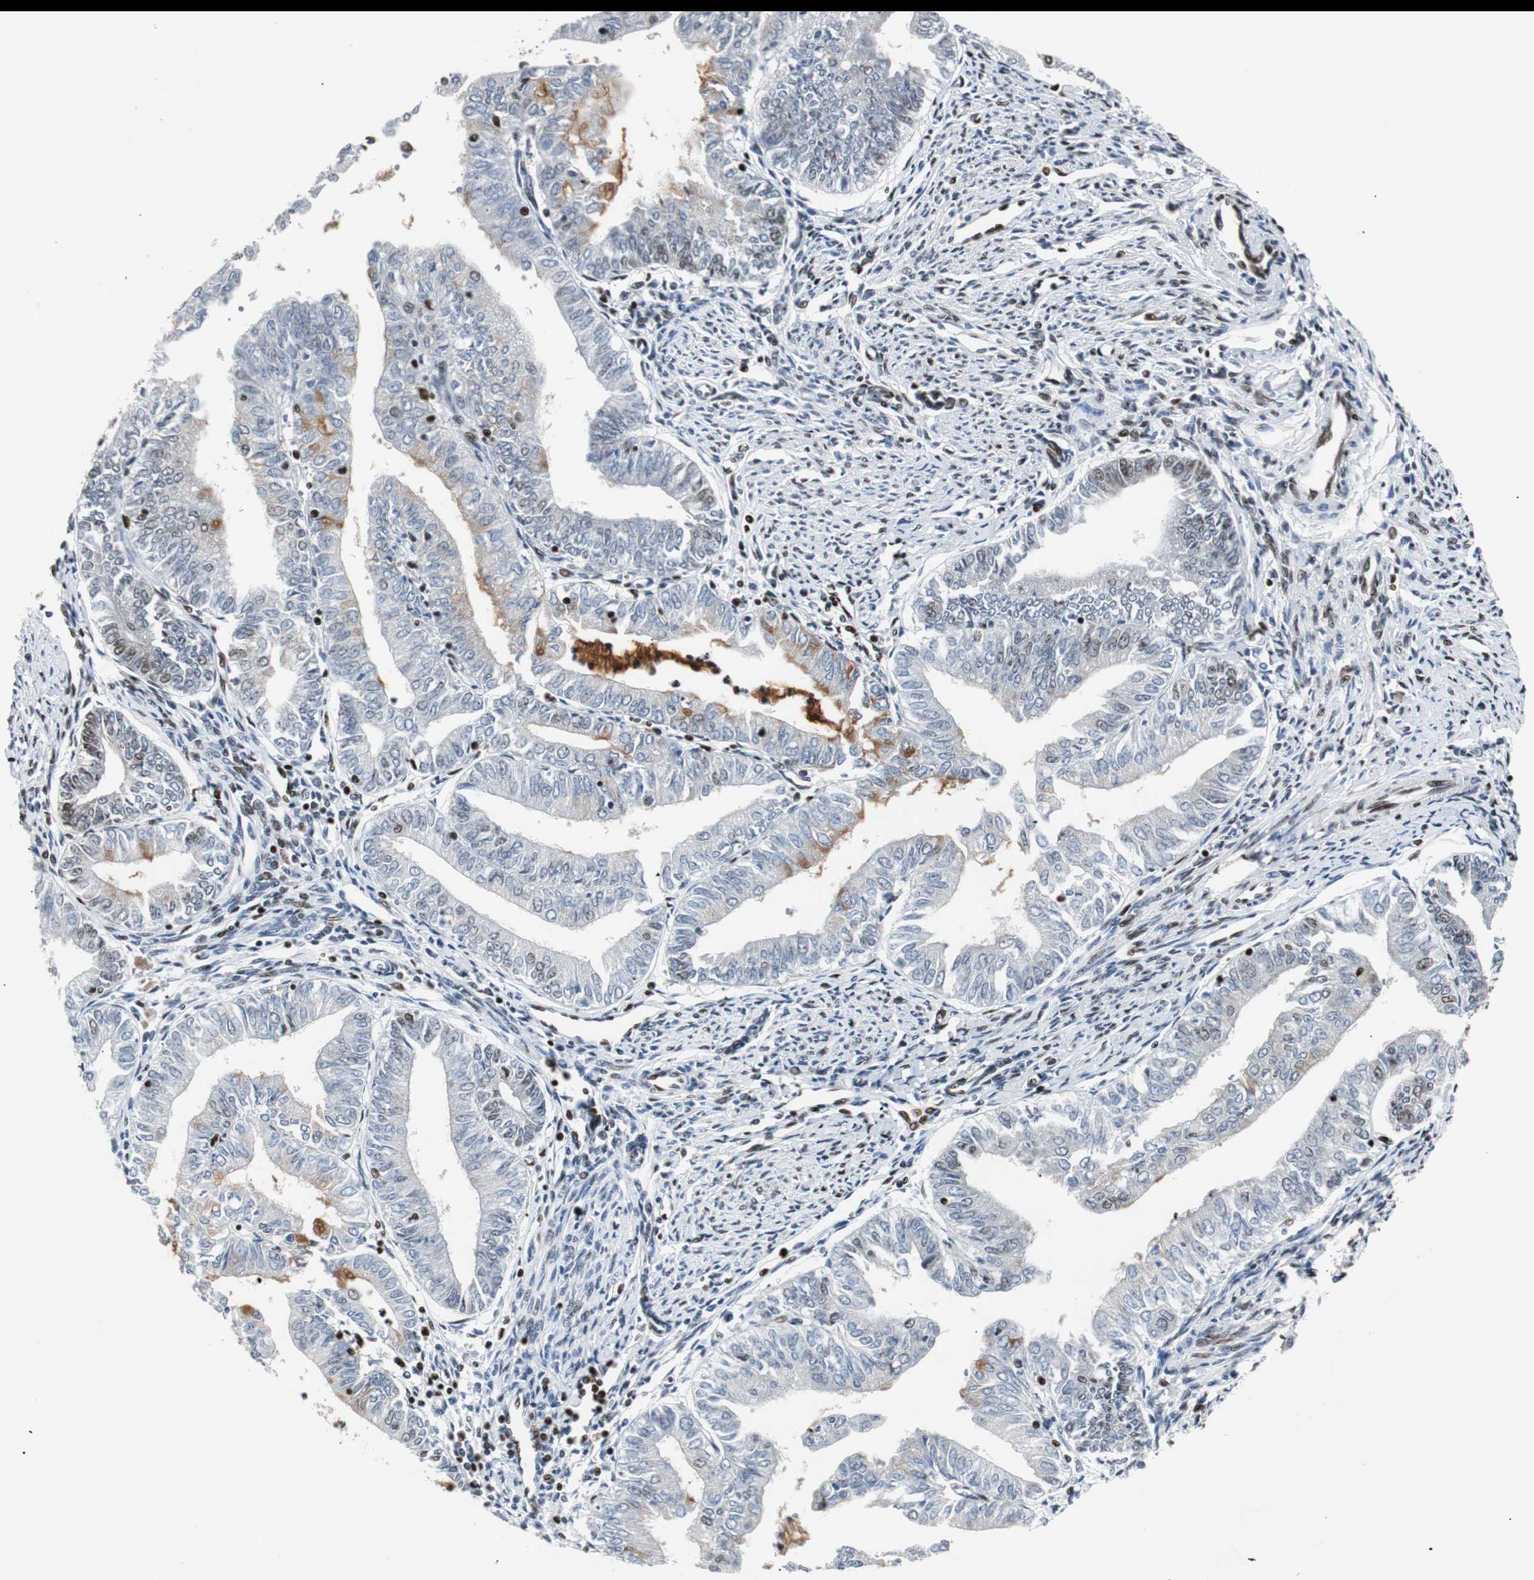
{"staining": {"intensity": "moderate", "quantity": "<25%", "location": "cytoplasmic/membranous,nuclear"}, "tissue": "endometrial cancer", "cell_type": "Tumor cells", "image_type": "cancer", "snomed": [{"axis": "morphology", "description": "Adenocarcinoma, NOS"}, {"axis": "topography", "description": "Endometrium"}], "caption": "DAB immunohistochemical staining of endometrial adenocarcinoma reveals moderate cytoplasmic/membranous and nuclear protein positivity in approximately <25% of tumor cells.", "gene": "MTA2", "patient": {"sex": "female", "age": 66}}